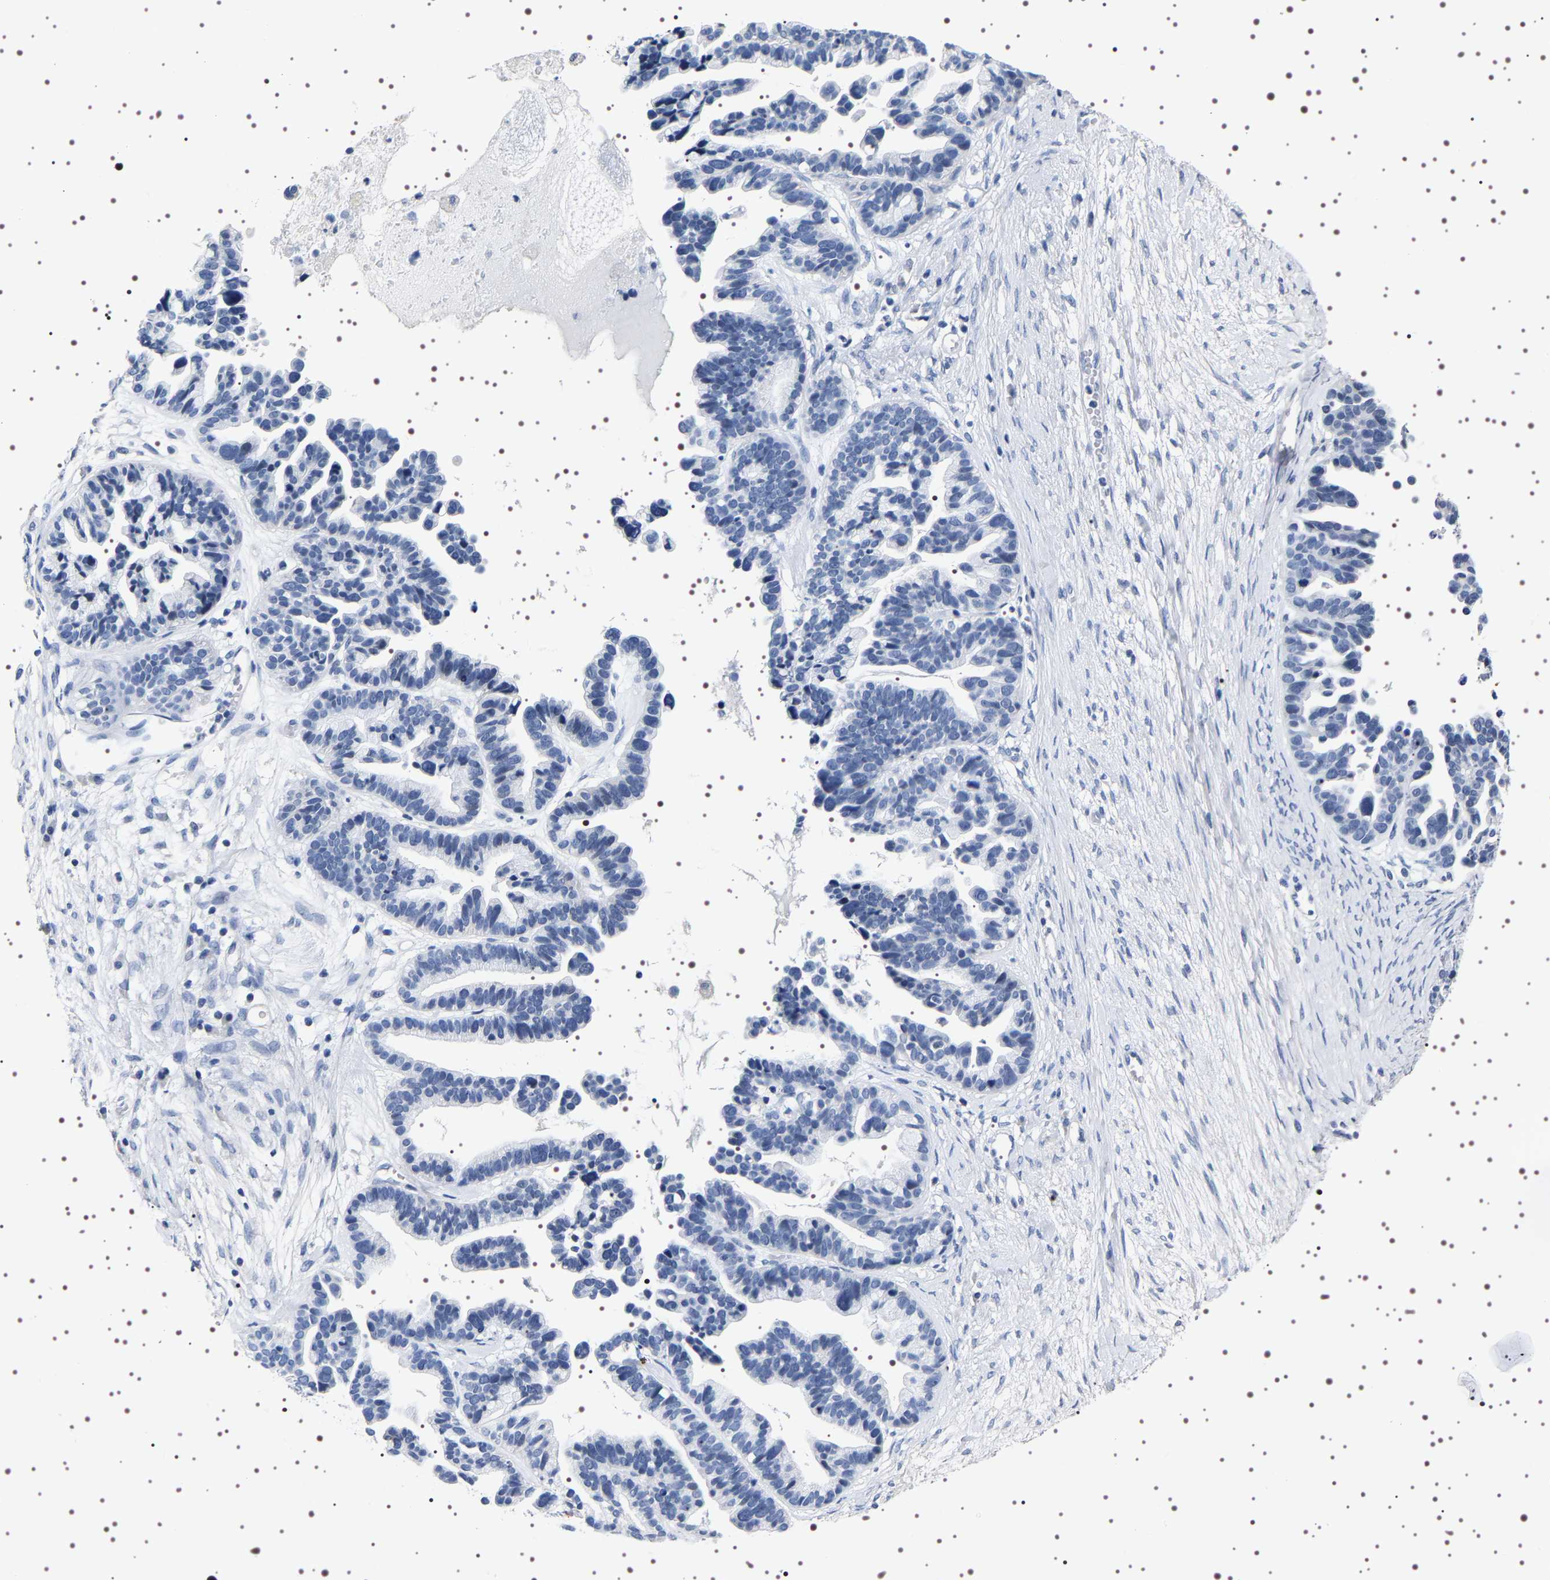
{"staining": {"intensity": "negative", "quantity": "none", "location": "none"}, "tissue": "ovarian cancer", "cell_type": "Tumor cells", "image_type": "cancer", "snomed": [{"axis": "morphology", "description": "Cystadenocarcinoma, serous, NOS"}, {"axis": "topography", "description": "Ovary"}], "caption": "Histopathology image shows no protein expression in tumor cells of serous cystadenocarcinoma (ovarian) tissue. (Stains: DAB (3,3'-diaminobenzidine) immunohistochemistry (IHC) with hematoxylin counter stain, Microscopy: brightfield microscopy at high magnification).", "gene": "UBQLN3", "patient": {"sex": "female", "age": 56}}